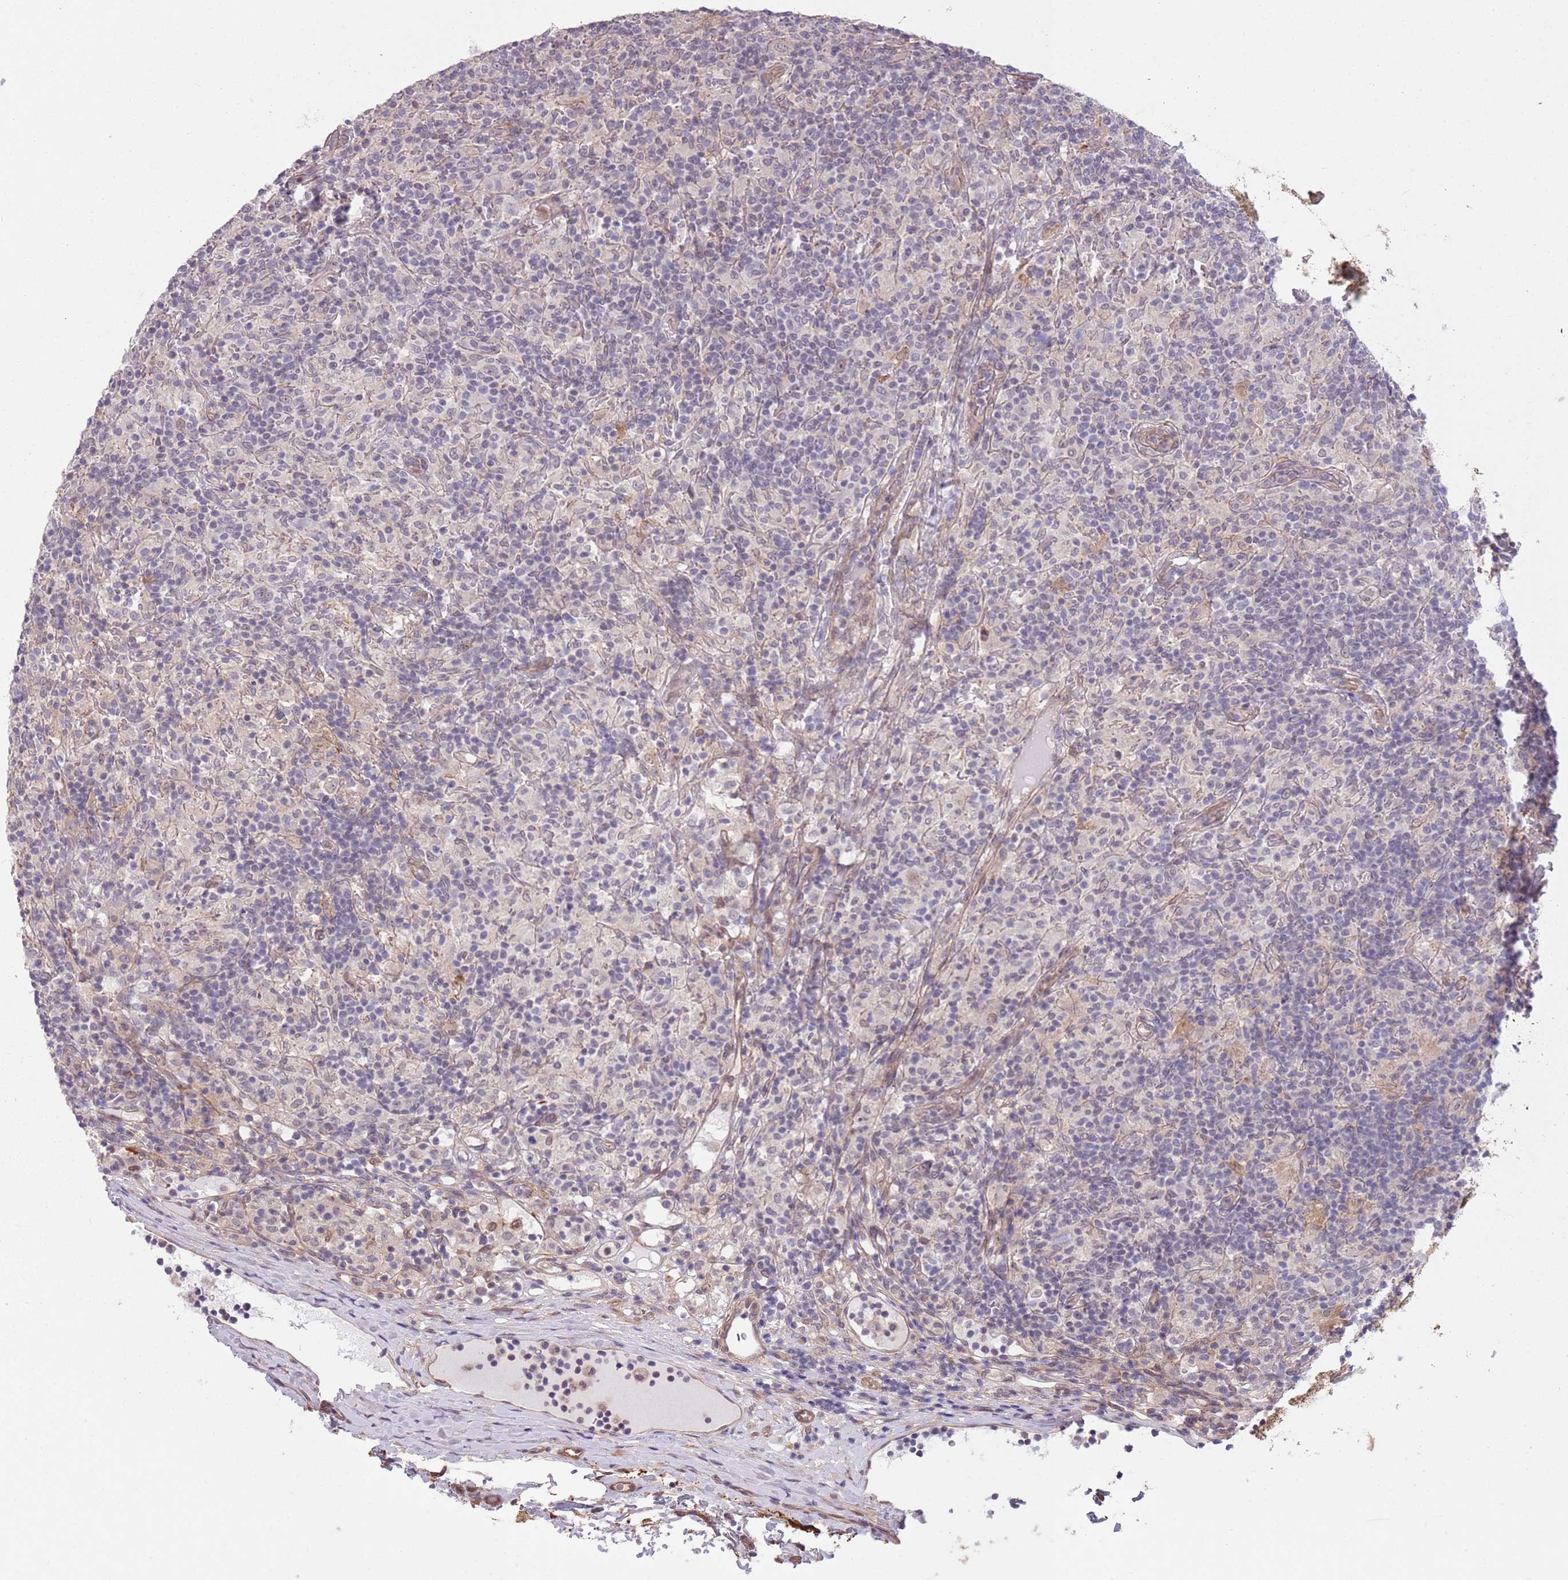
{"staining": {"intensity": "negative", "quantity": "none", "location": "none"}, "tissue": "lymphoma", "cell_type": "Tumor cells", "image_type": "cancer", "snomed": [{"axis": "morphology", "description": "Hodgkin's disease, NOS"}, {"axis": "topography", "description": "Lymph node"}], "caption": "This image is of Hodgkin's disease stained with IHC to label a protein in brown with the nuclei are counter-stained blue. There is no positivity in tumor cells.", "gene": "CREBZF", "patient": {"sex": "male", "age": 70}}